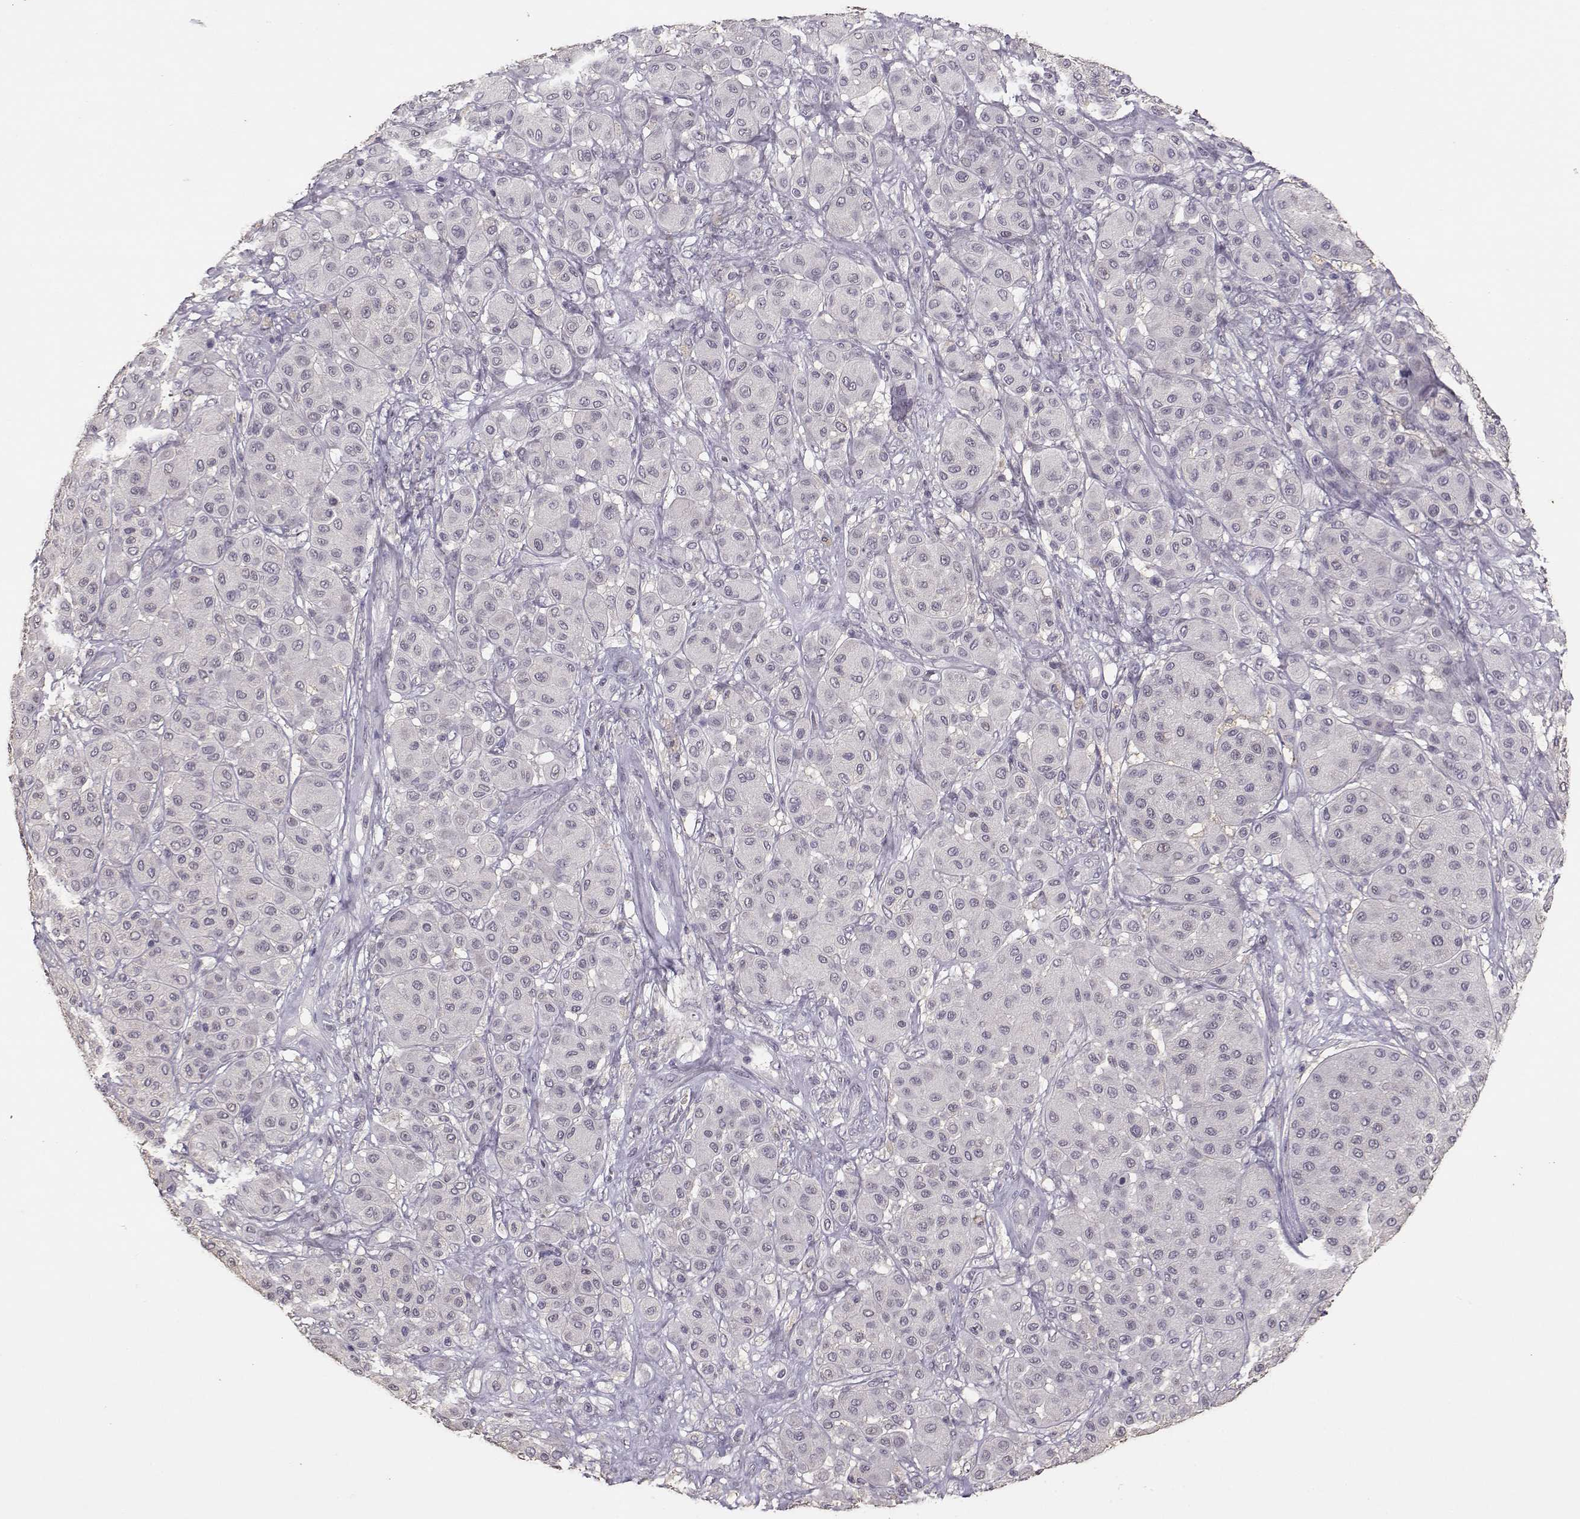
{"staining": {"intensity": "negative", "quantity": "none", "location": "none"}, "tissue": "melanoma", "cell_type": "Tumor cells", "image_type": "cancer", "snomed": [{"axis": "morphology", "description": "Malignant melanoma, Metastatic site"}, {"axis": "topography", "description": "Smooth muscle"}], "caption": "This is a image of IHC staining of malignant melanoma (metastatic site), which shows no positivity in tumor cells.", "gene": "UROC1", "patient": {"sex": "male", "age": 41}}